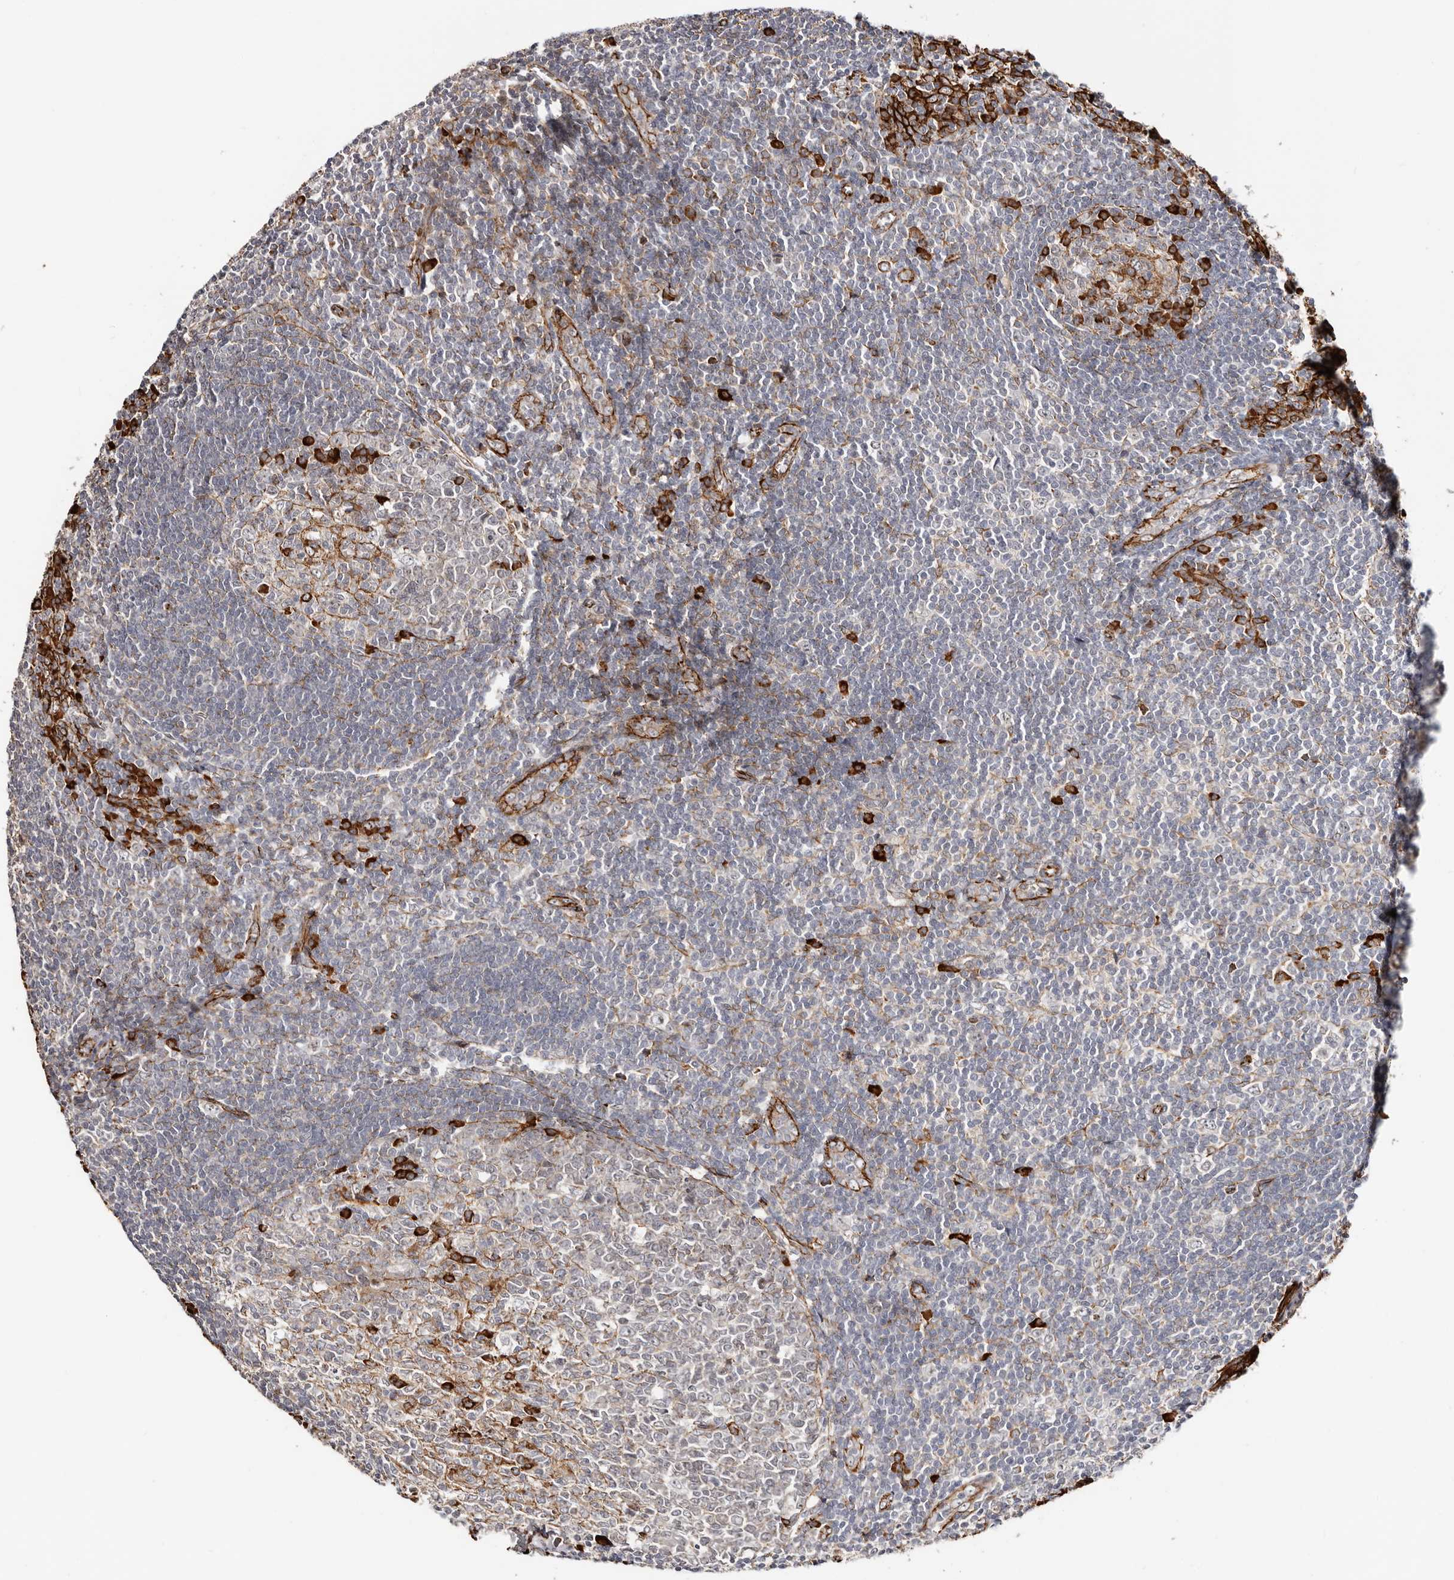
{"staining": {"intensity": "strong", "quantity": "<25%", "location": "cytoplasmic/membranous"}, "tissue": "tonsil", "cell_type": "Germinal center cells", "image_type": "normal", "snomed": [{"axis": "morphology", "description": "Normal tissue, NOS"}, {"axis": "topography", "description": "Tonsil"}], "caption": "Immunohistochemistry (IHC) of benign human tonsil displays medium levels of strong cytoplasmic/membranous expression in about <25% of germinal center cells.", "gene": "CTNNB1", "patient": {"sex": "male", "age": 27}}